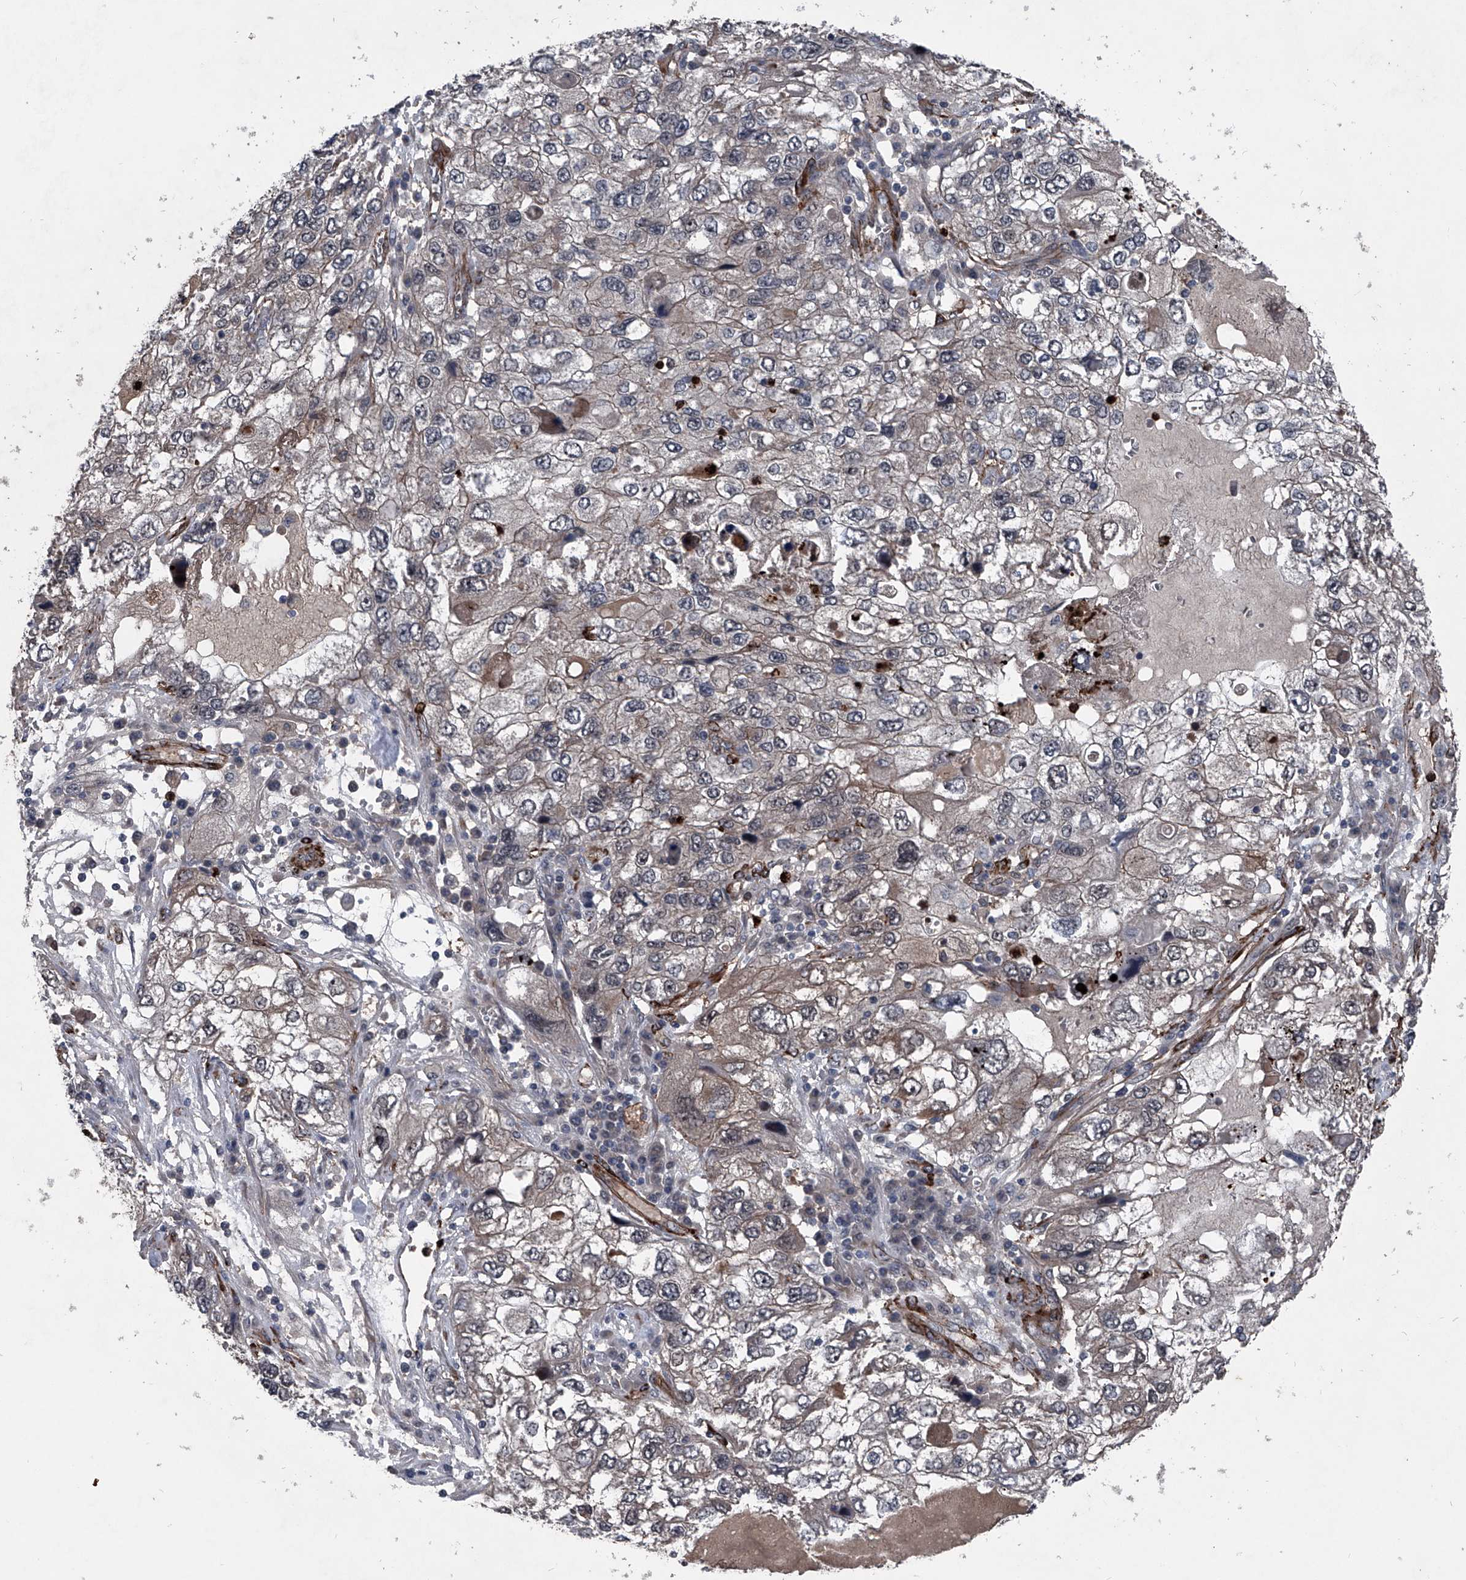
{"staining": {"intensity": "weak", "quantity": "25%-75%", "location": "cytoplasmic/membranous"}, "tissue": "endometrial cancer", "cell_type": "Tumor cells", "image_type": "cancer", "snomed": [{"axis": "morphology", "description": "Adenocarcinoma, NOS"}, {"axis": "topography", "description": "Endometrium"}], "caption": "A low amount of weak cytoplasmic/membranous staining is appreciated in approximately 25%-75% of tumor cells in endometrial cancer (adenocarcinoma) tissue.", "gene": "MAPKAP1", "patient": {"sex": "female", "age": 49}}